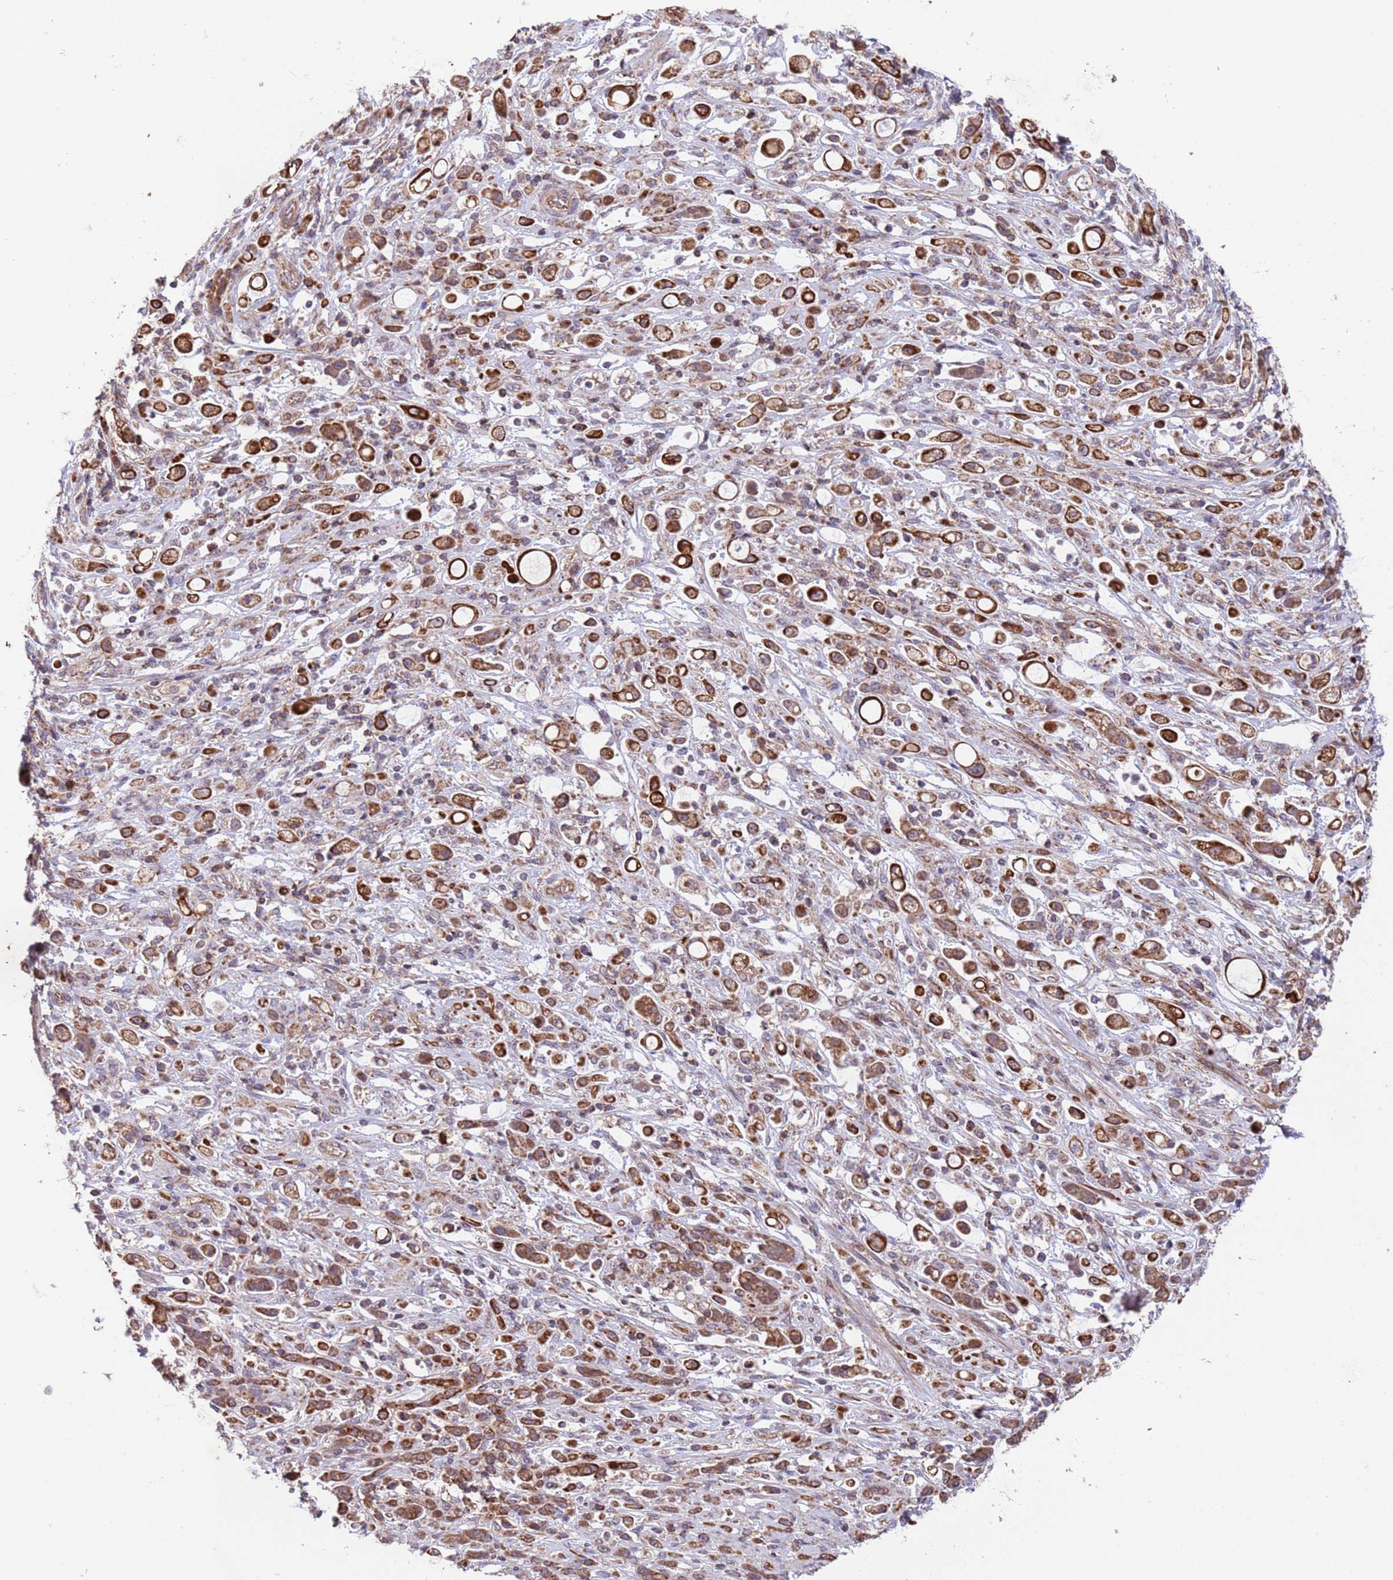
{"staining": {"intensity": "strong", "quantity": ">75%", "location": "cytoplasmic/membranous"}, "tissue": "stomach cancer", "cell_type": "Tumor cells", "image_type": "cancer", "snomed": [{"axis": "morphology", "description": "Adenocarcinoma, NOS"}, {"axis": "topography", "description": "Stomach"}], "caption": "Stomach cancer (adenocarcinoma) stained with a protein marker displays strong staining in tumor cells.", "gene": "ACAD8", "patient": {"sex": "female", "age": 60}}